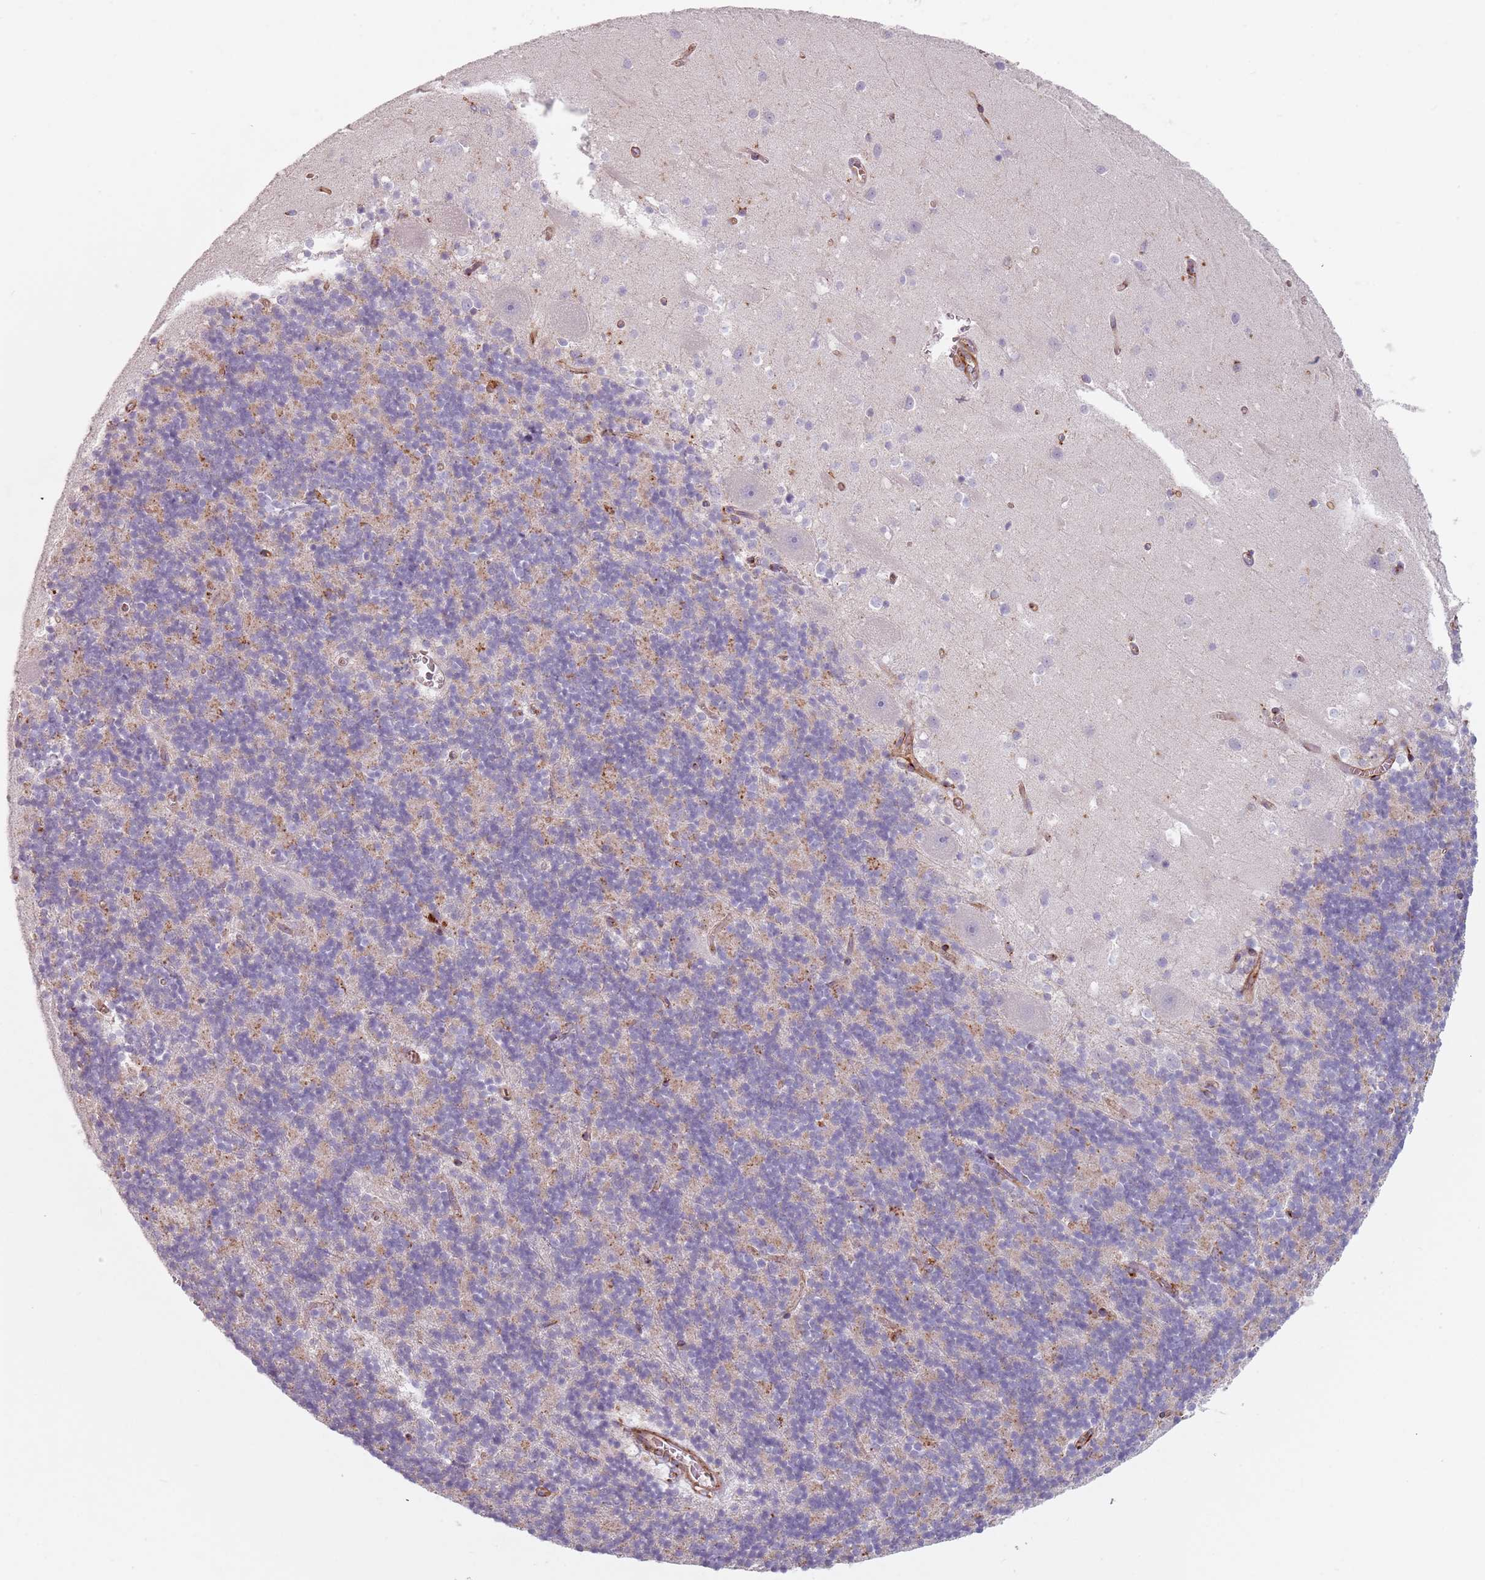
{"staining": {"intensity": "weak", "quantity": "25%-75%", "location": "cytoplasmic/membranous"}, "tissue": "cerebellum", "cell_type": "Cells in granular layer", "image_type": "normal", "snomed": [{"axis": "morphology", "description": "Normal tissue, NOS"}, {"axis": "topography", "description": "Cerebellum"}], "caption": "Normal cerebellum was stained to show a protein in brown. There is low levels of weak cytoplasmic/membranous positivity in about 25%-75% of cells in granular layer.", "gene": "TPD52L2", "patient": {"sex": "male", "age": 54}}